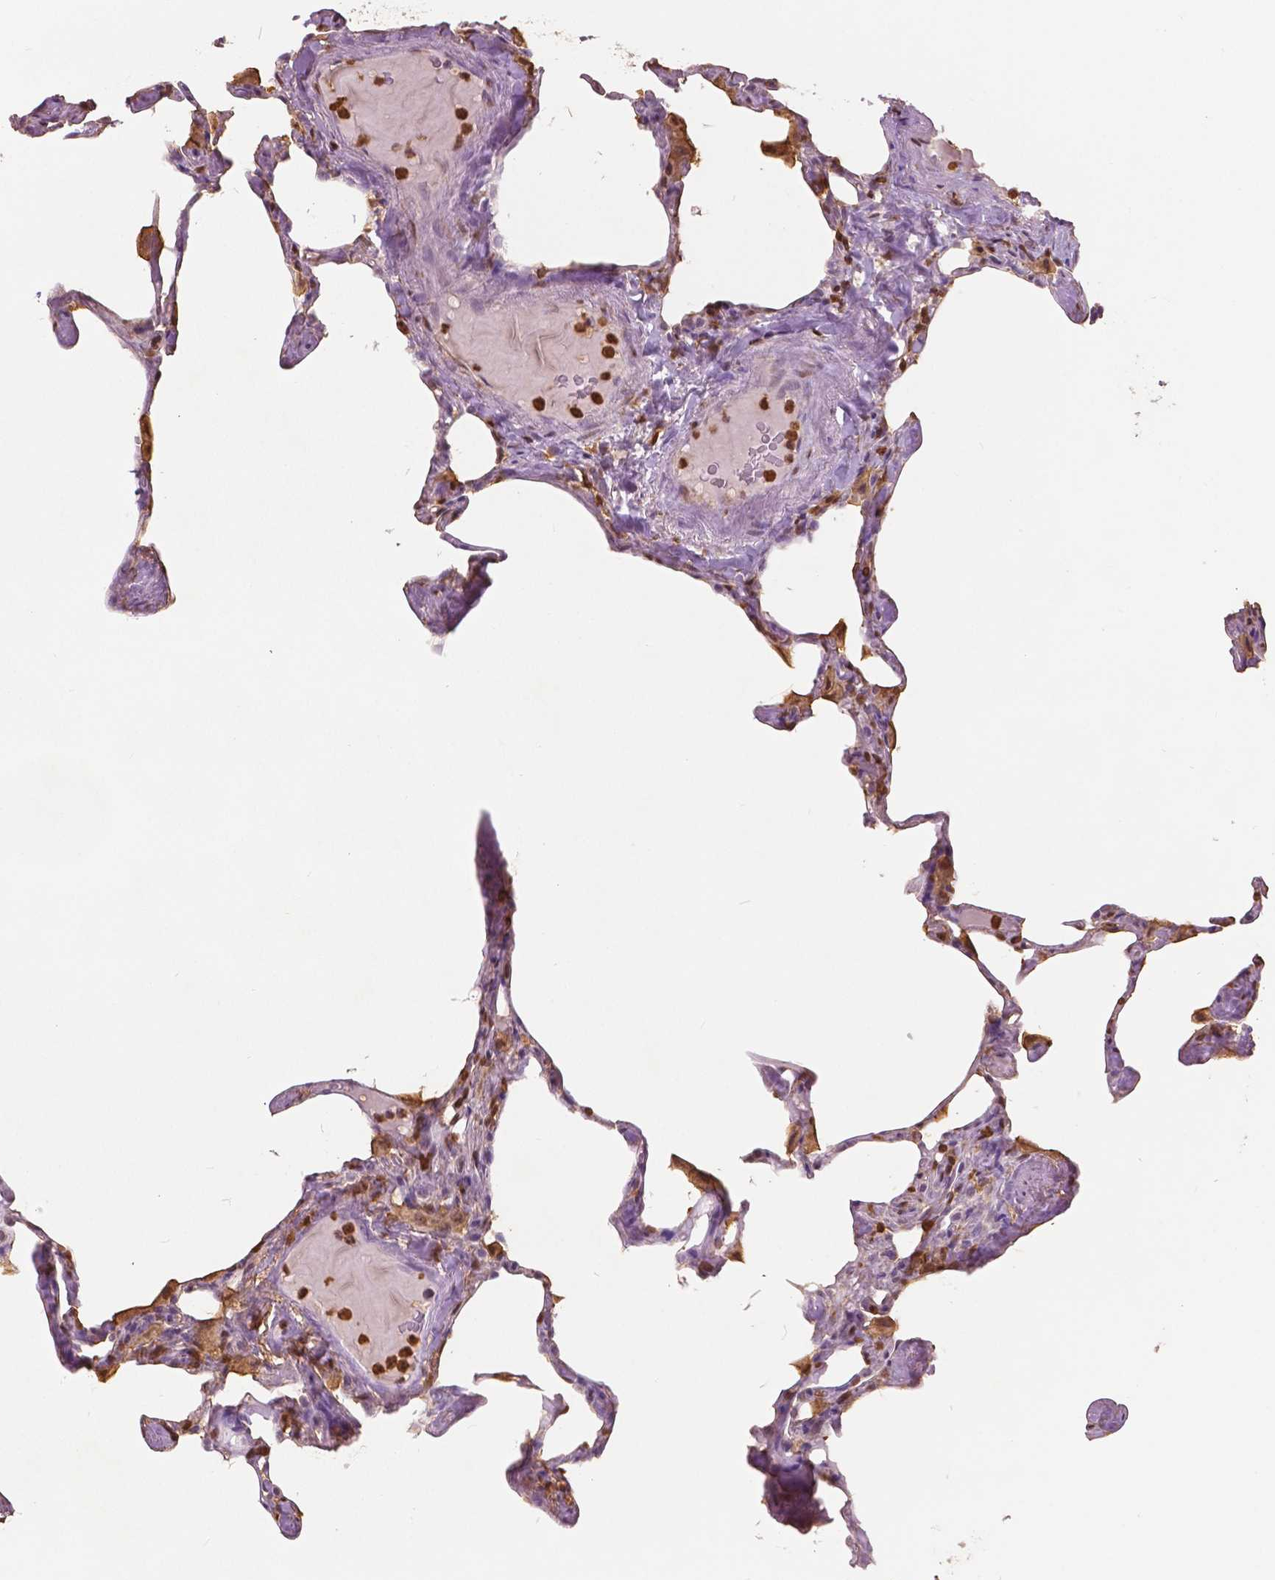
{"staining": {"intensity": "strong", "quantity": "25%-75%", "location": "cytoplasmic/membranous,nuclear"}, "tissue": "lung", "cell_type": "Alveolar cells", "image_type": "normal", "snomed": [{"axis": "morphology", "description": "Normal tissue, NOS"}, {"axis": "topography", "description": "Lung"}], "caption": "IHC micrograph of unremarkable lung: lung stained using IHC demonstrates high levels of strong protein expression localized specifically in the cytoplasmic/membranous,nuclear of alveolar cells, appearing as a cytoplasmic/membranous,nuclear brown color.", "gene": "S100A4", "patient": {"sex": "male", "age": 65}}